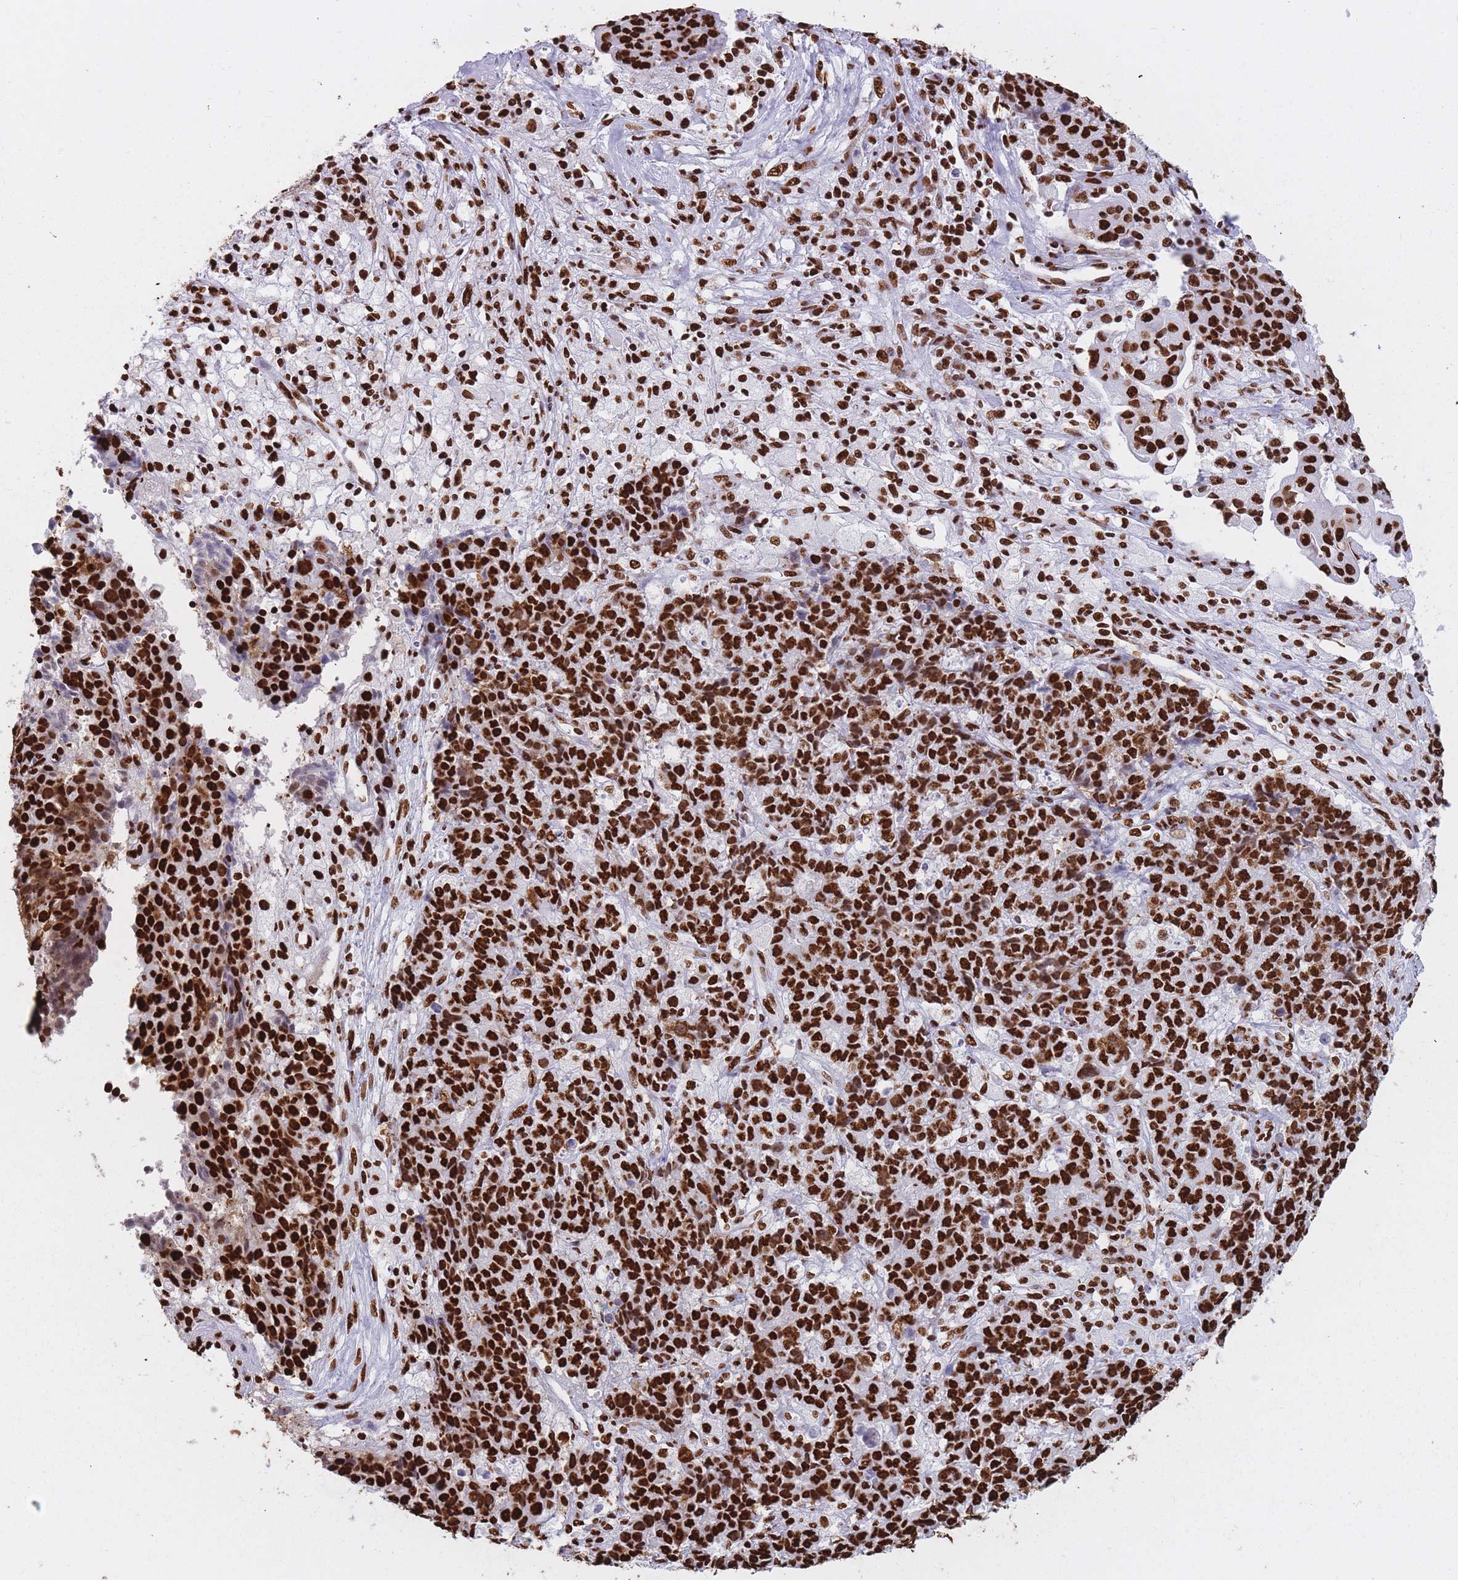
{"staining": {"intensity": "strong", "quantity": ">75%", "location": "nuclear"}, "tissue": "ovarian cancer", "cell_type": "Tumor cells", "image_type": "cancer", "snomed": [{"axis": "morphology", "description": "Carcinoma, endometroid"}, {"axis": "topography", "description": "Ovary"}], "caption": "Protein staining shows strong nuclear expression in about >75% of tumor cells in endometroid carcinoma (ovarian).", "gene": "HNRNPUL1", "patient": {"sex": "female", "age": 42}}